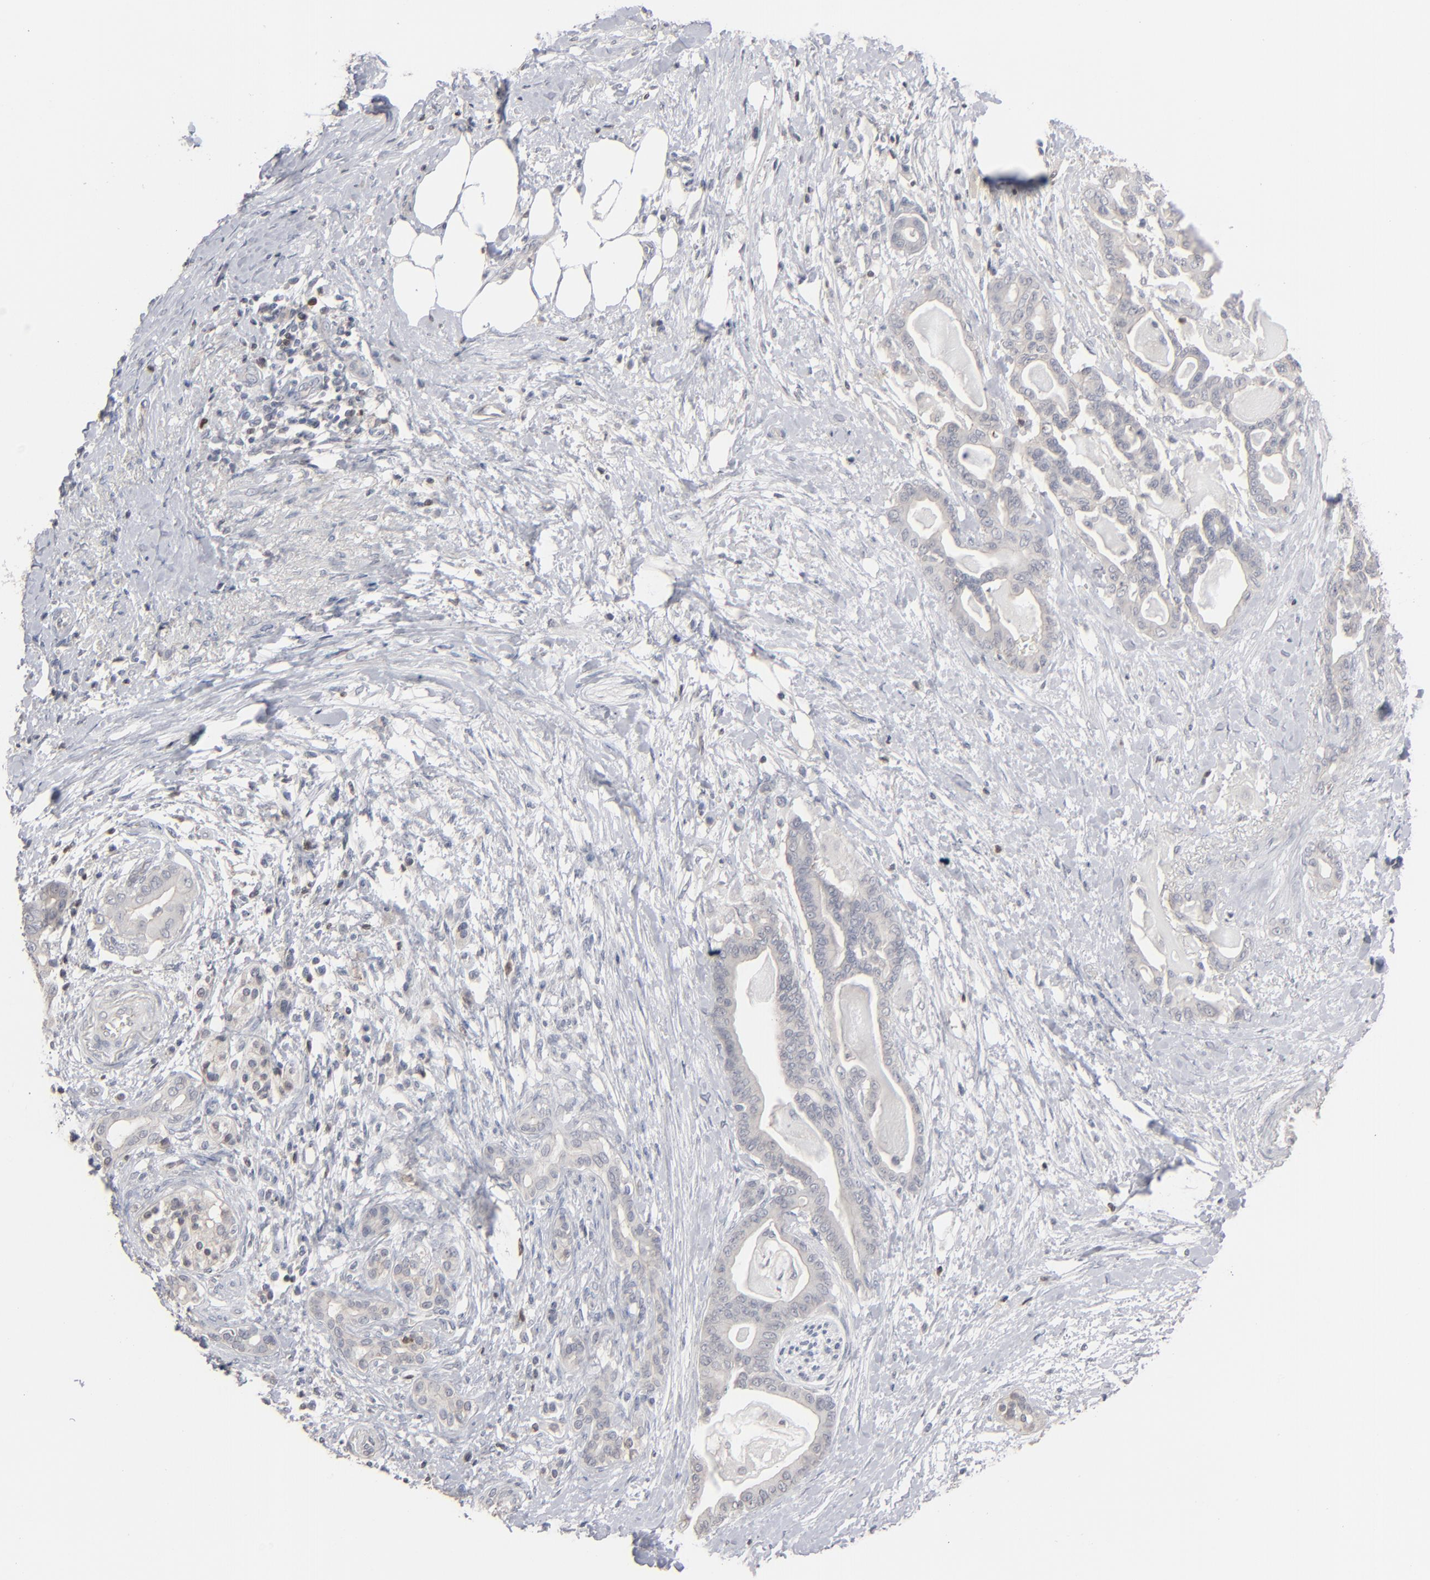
{"staining": {"intensity": "negative", "quantity": "none", "location": "none"}, "tissue": "pancreatic cancer", "cell_type": "Tumor cells", "image_type": "cancer", "snomed": [{"axis": "morphology", "description": "Adenocarcinoma, NOS"}, {"axis": "topography", "description": "Pancreas"}], "caption": "An immunohistochemistry image of pancreatic cancer (adenocarcinoma) is shown. There is no staining in tumor cells of pancreatic cancer (adenocarcinoma).", "gene": "STAT4", "patient": {"sex": "male", "age": 63}}